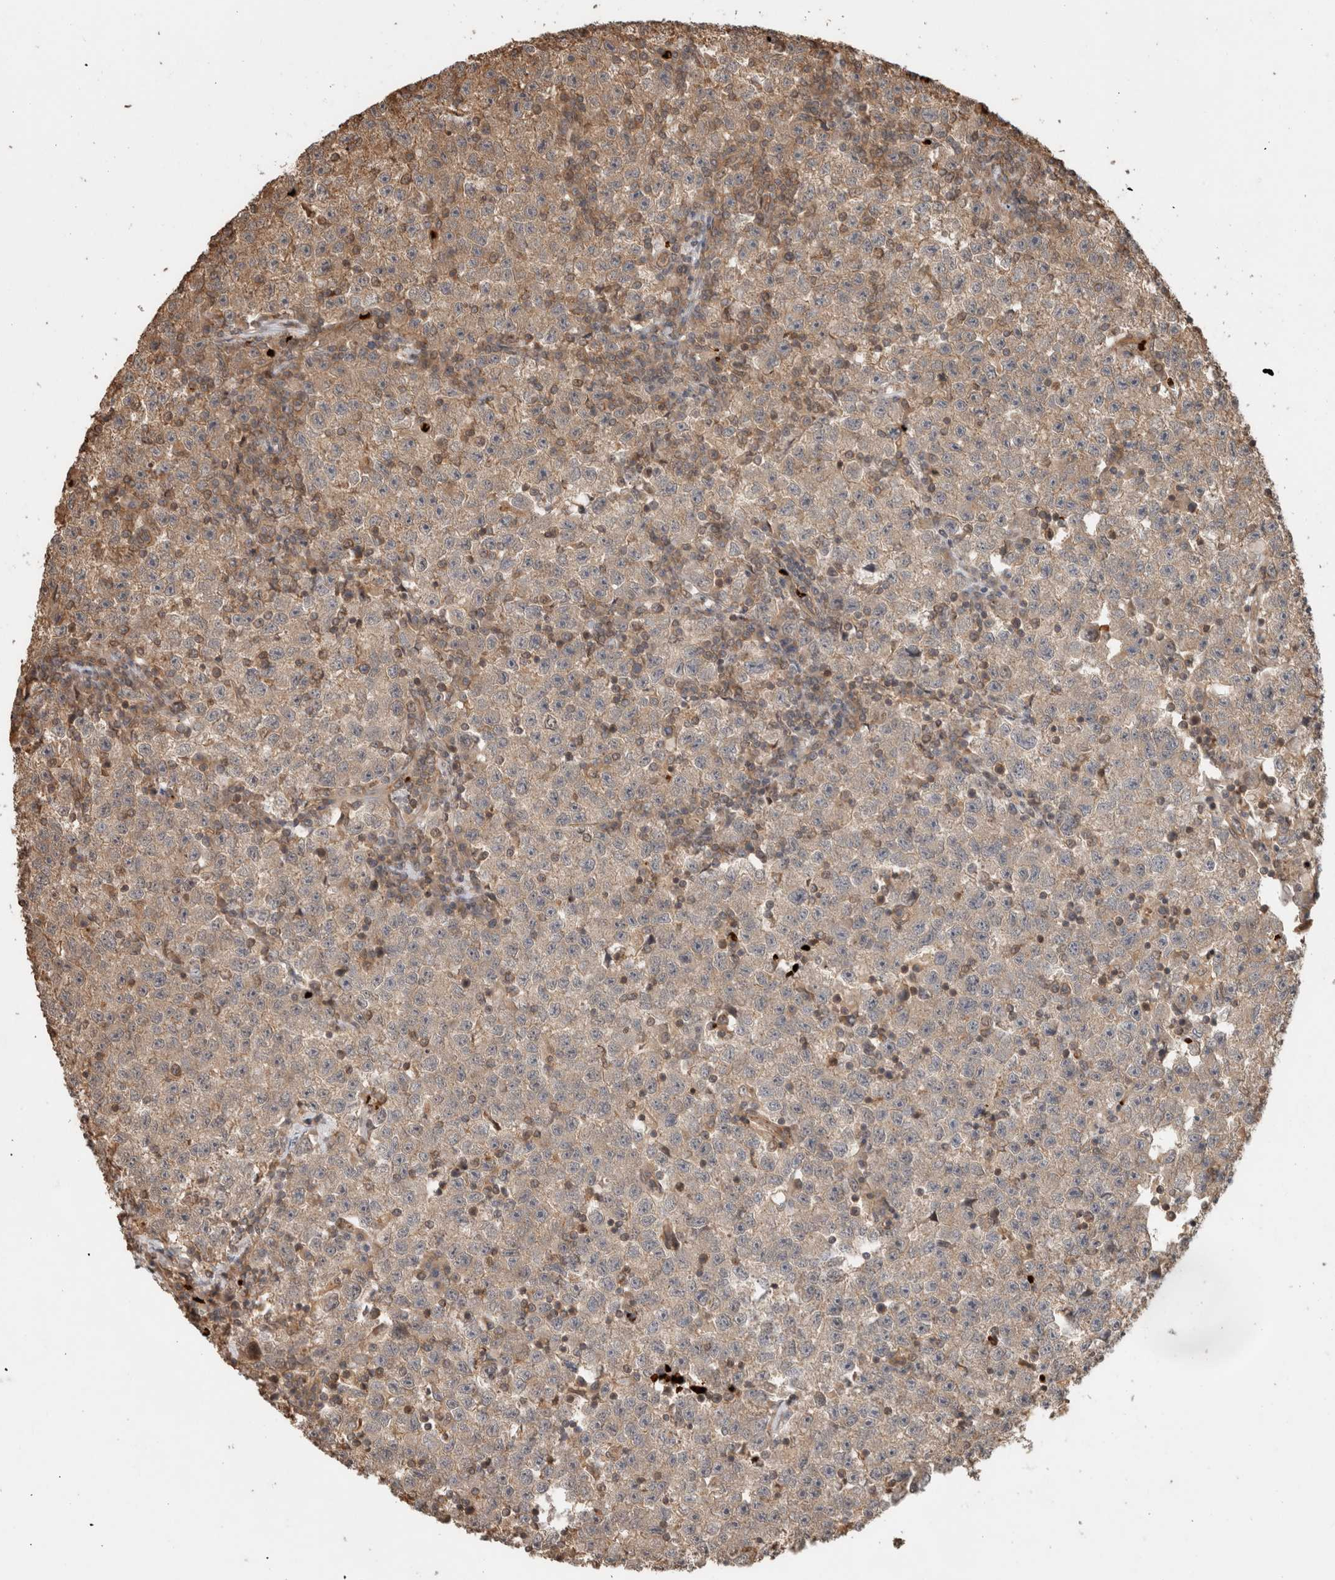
{"staining": {"intensity": "weak", "quantity": ">75%", "location": "cytoplasmic/membranous"}, "tissue": "testis cancer", "cell_type": "Tumor cells", "image_type": "cancer", "snomed": [{"axis": "morphology", "description": "Seminoma, NOS"}, {"axis": "topography", "description": "Testis"}], "caption": "A brown stain highlights weak cytoplasmic/membranous positivity of a protein in human testis cancer (seminoma) tumor cells.", "gene": "OTUD6B", "patient": {"sex": "male", "age": 22}}